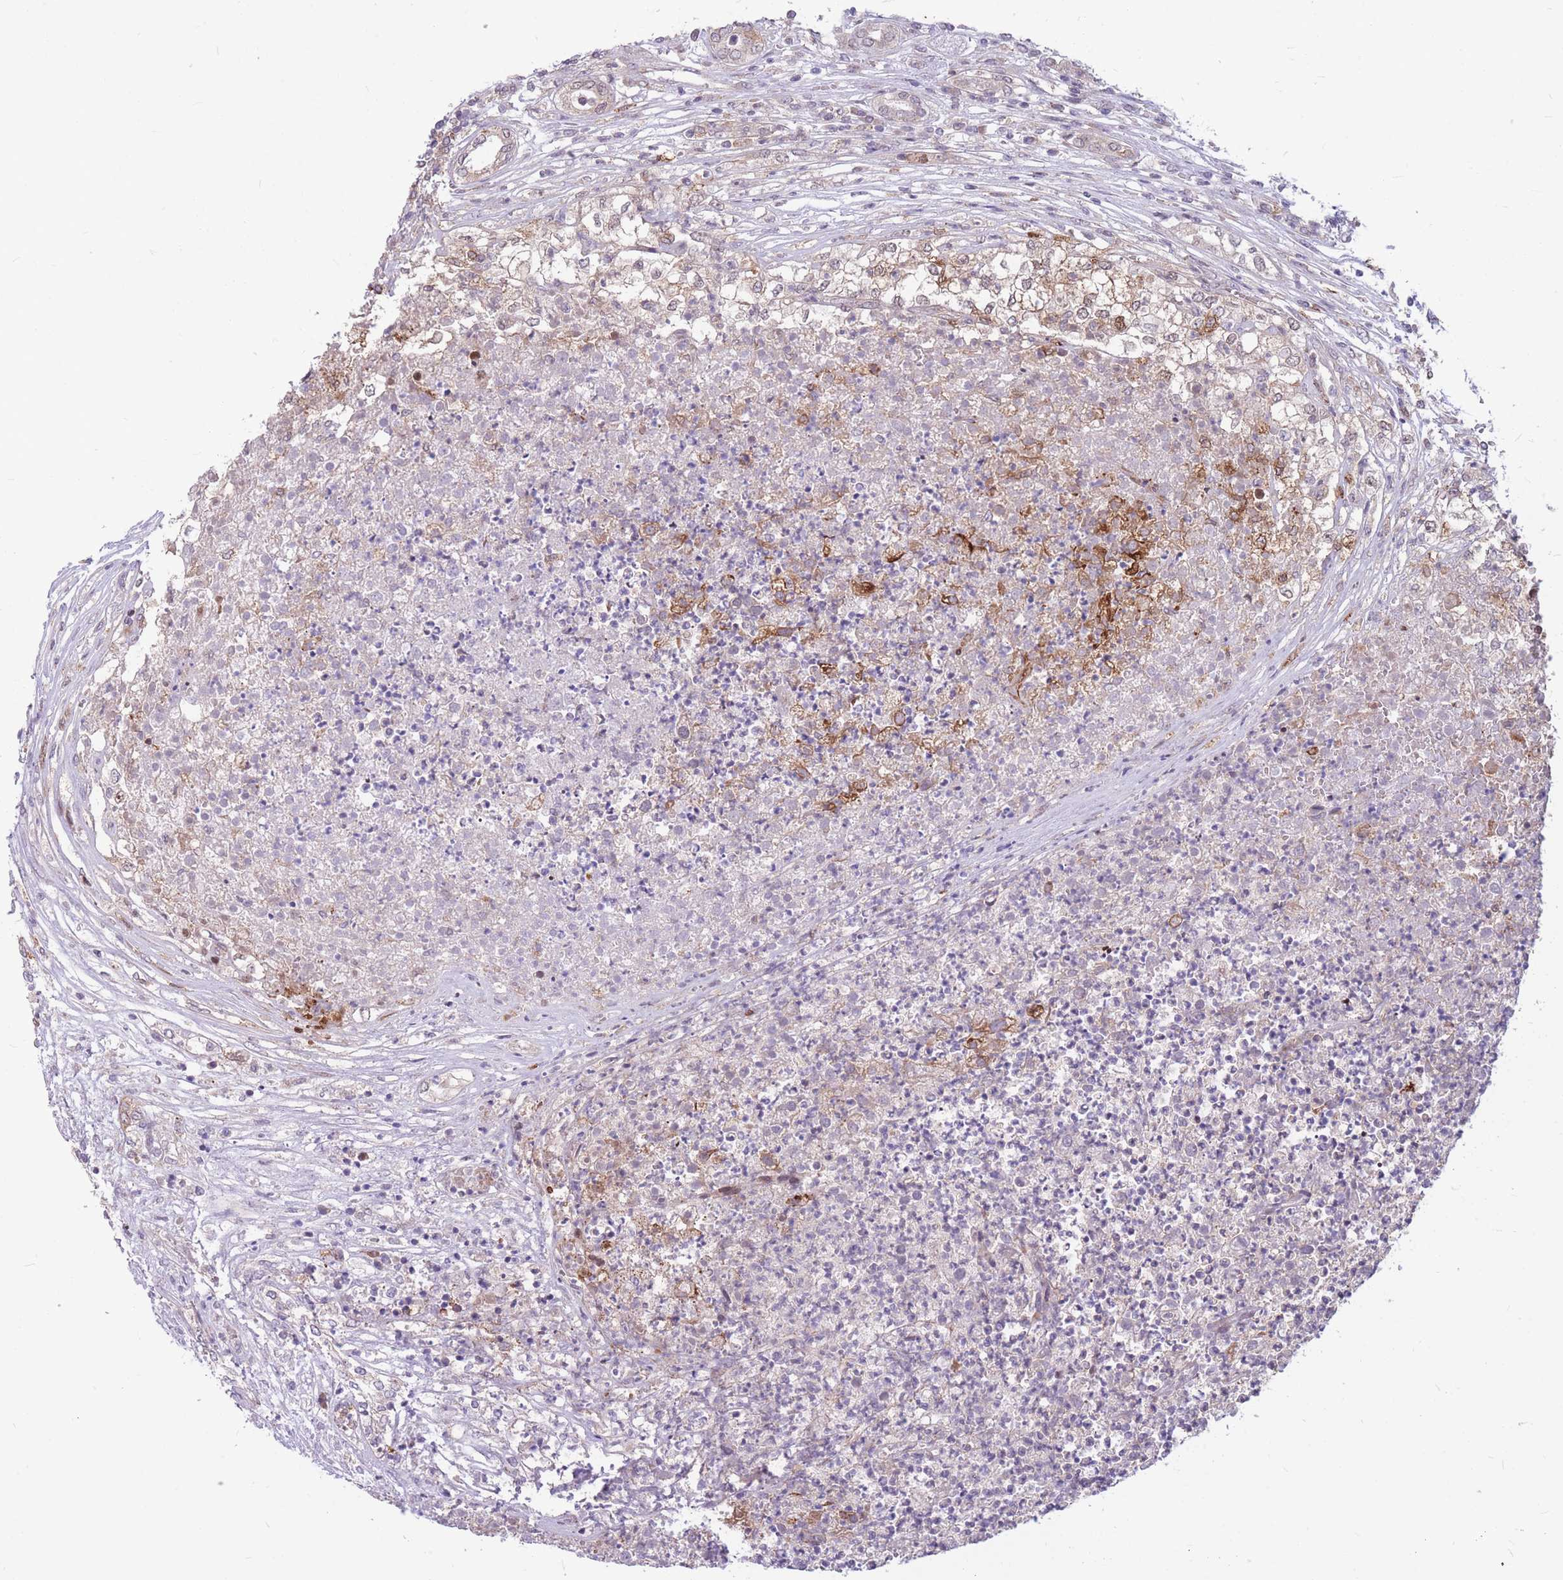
{"staining": {"intensity": "weak", "quantity": "<25%", "location": "cytoplasmic/membranous"}, "tissue": "renal cancer", "cell_type": "Tumor cells", "image_type": "cancer", "snomed": [{"axis": "morphology", "description": "Adenocarcinoma, NOS"}, {"axis": "topography", "description": "Kidney"}], "caption": "IHC photomicrograph of neoplastic tissue: renal adenocarcinoma stained with DAB (3,3'-diaminobenzidine) reveals no significant protein positivity in tumor cells.", "gene": "TCF20", "patient": {"sex": "female", "age": 54}}